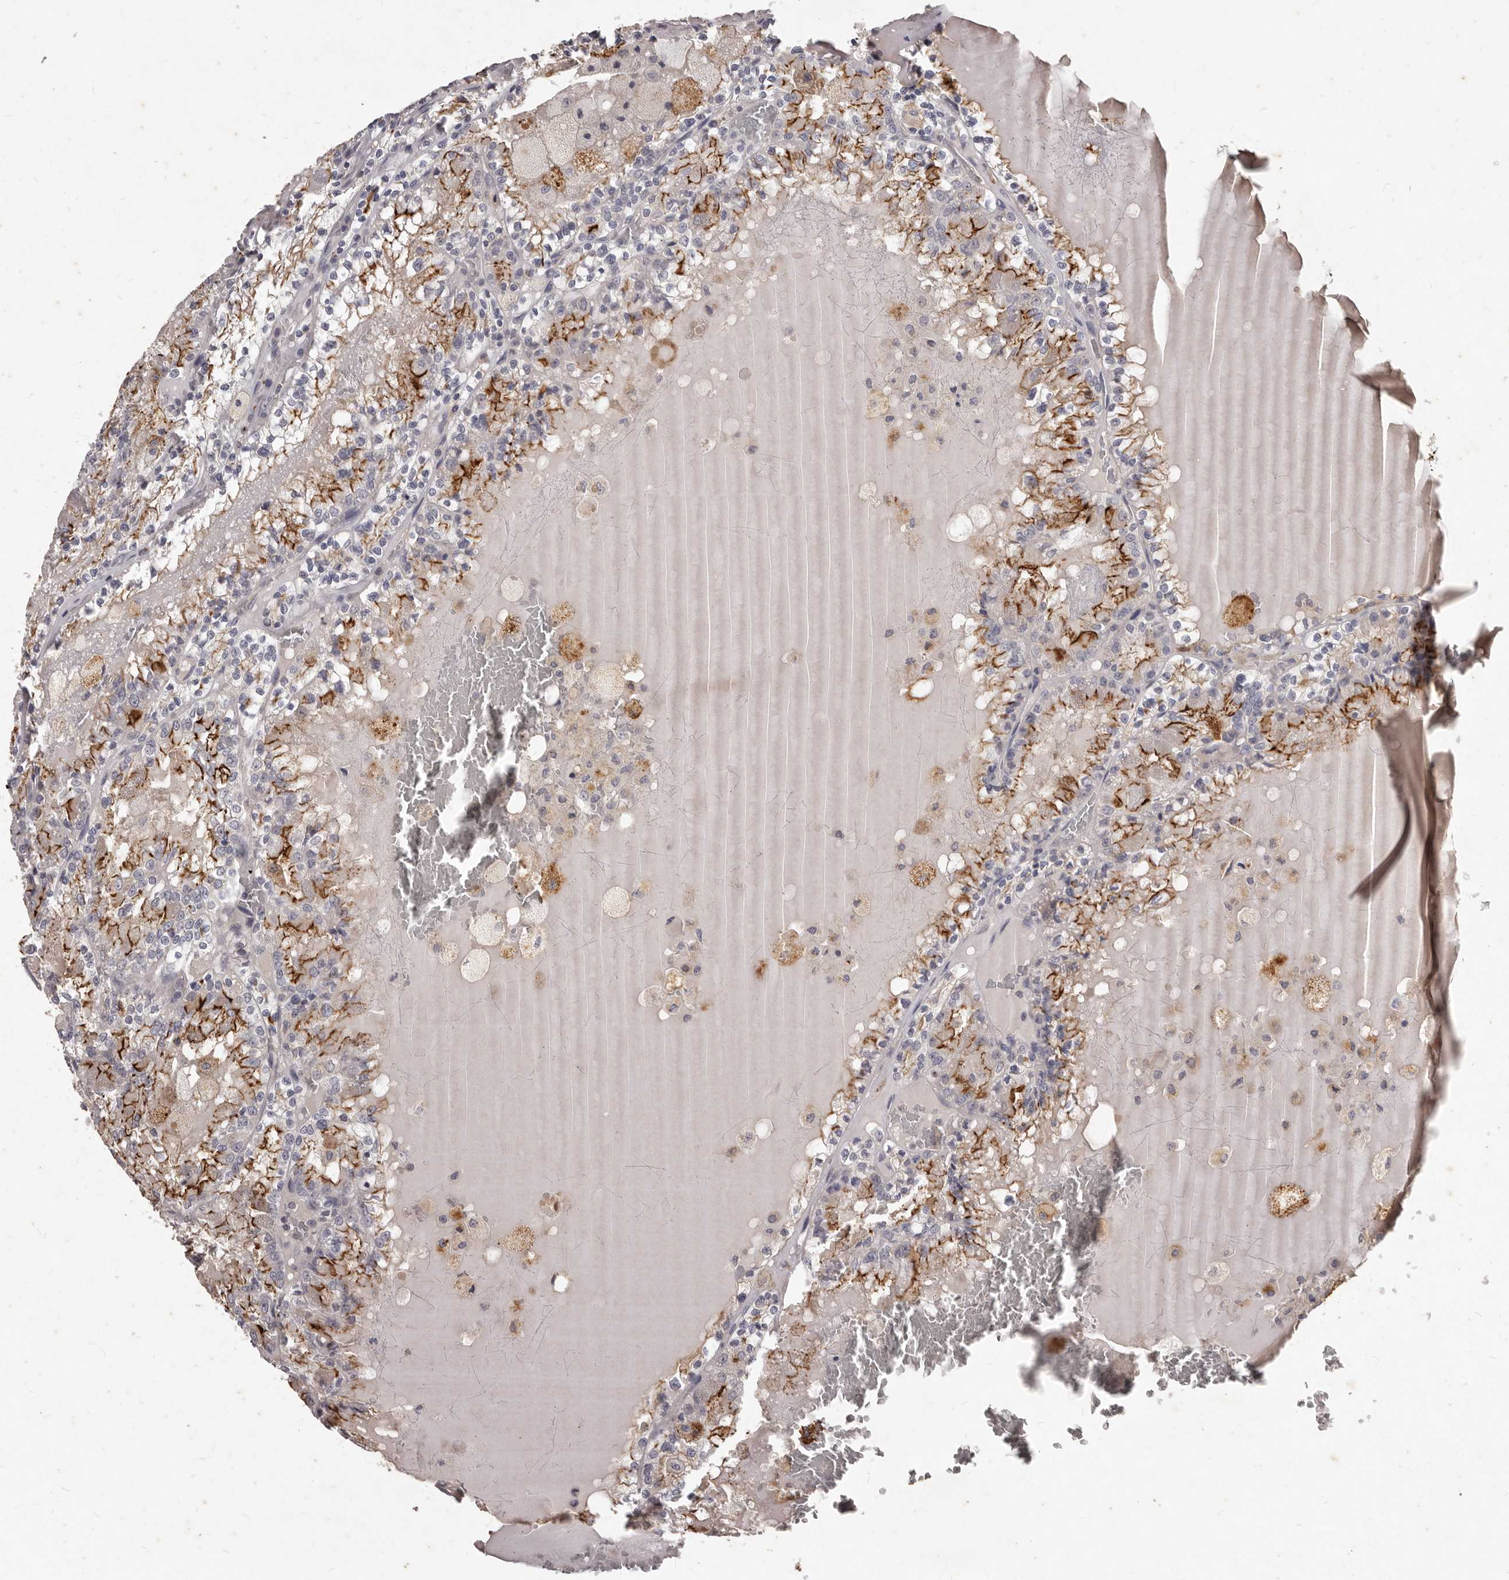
{"staining": {"intensity": "moderate", "quantity": ">75%", "location": "cytoplasmic/membranous"}, "tissue": "renal cancer", "cell_type": "Tumor cells", "image_type": "cancer", "snomed": [{"axis": "morphology", "description": "Adenocarcinoma, NOS"}, {"axis": "topography", "description": "Kidney"}], "caption": "The immunohistochemical stain highlights moderate cytoplasmic/membranous expression in tumor cells of renal cancer tissue. Using DAB (3,3'-diaminobenzidine) (brown) and hematoxylin (blue) stains, captured at high magnification using brightfield microscopy.", "gene": "GPRC5C", "patient": {"sex": "female", "age": 56}}